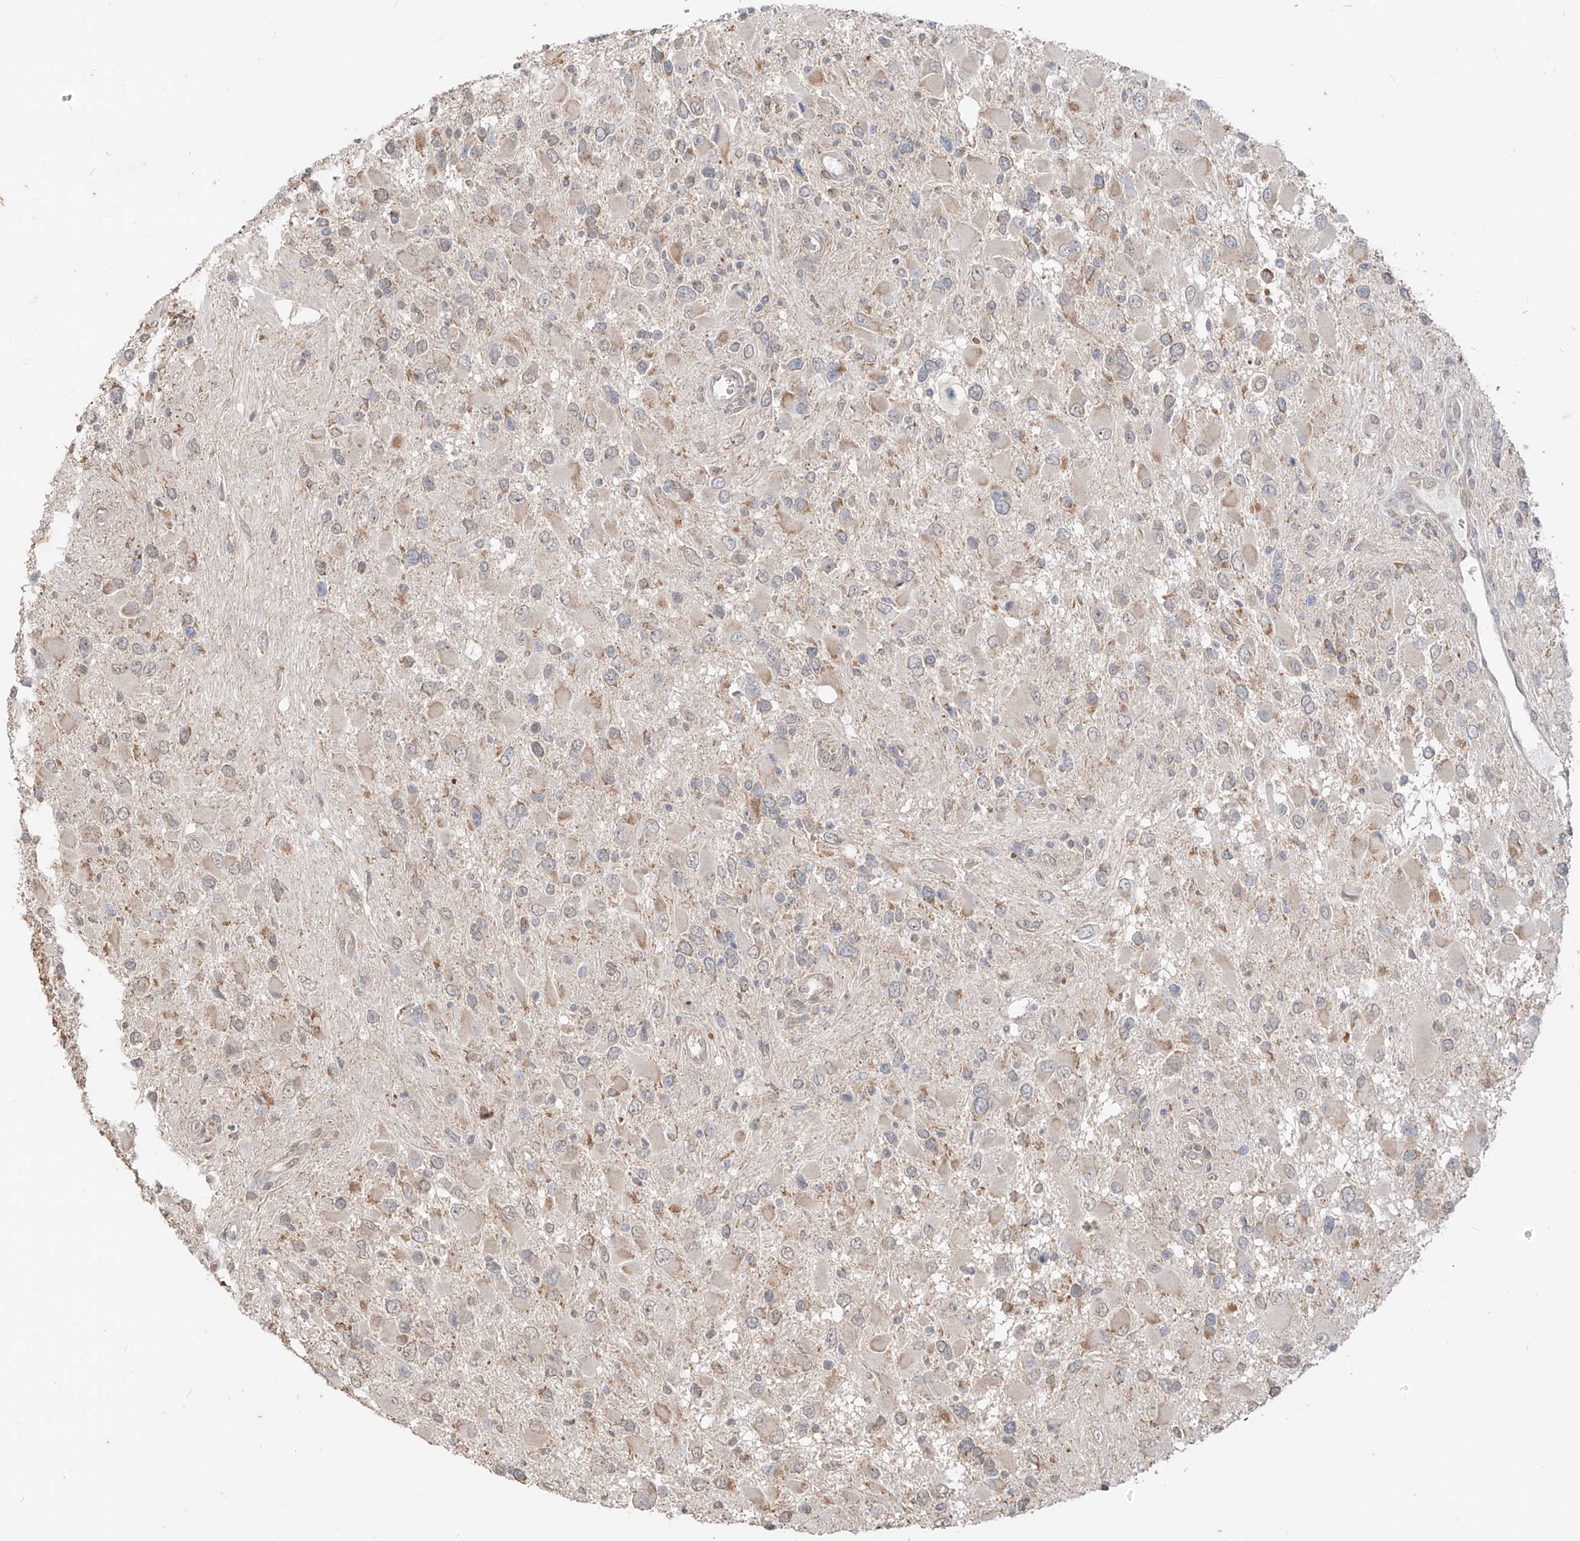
{"staining": {"intensity": "negative", "quantity": "none", "location": "none"}, "tissue": "glioma", "cell_type": "Tumor cells", "image_type": "cancer", "snomed": [{"axis": "morphology", "description": "Glioma, malignant, High grade"}, {"axis": "topography", "description": "Brain"}], "caption": "High-grade glioma (malignant) was stained to show a protein in brown. There is no significant positivity in tumor cells.", "gene": "MTUS2", "patient": {"sex": "male", "age": 53}}